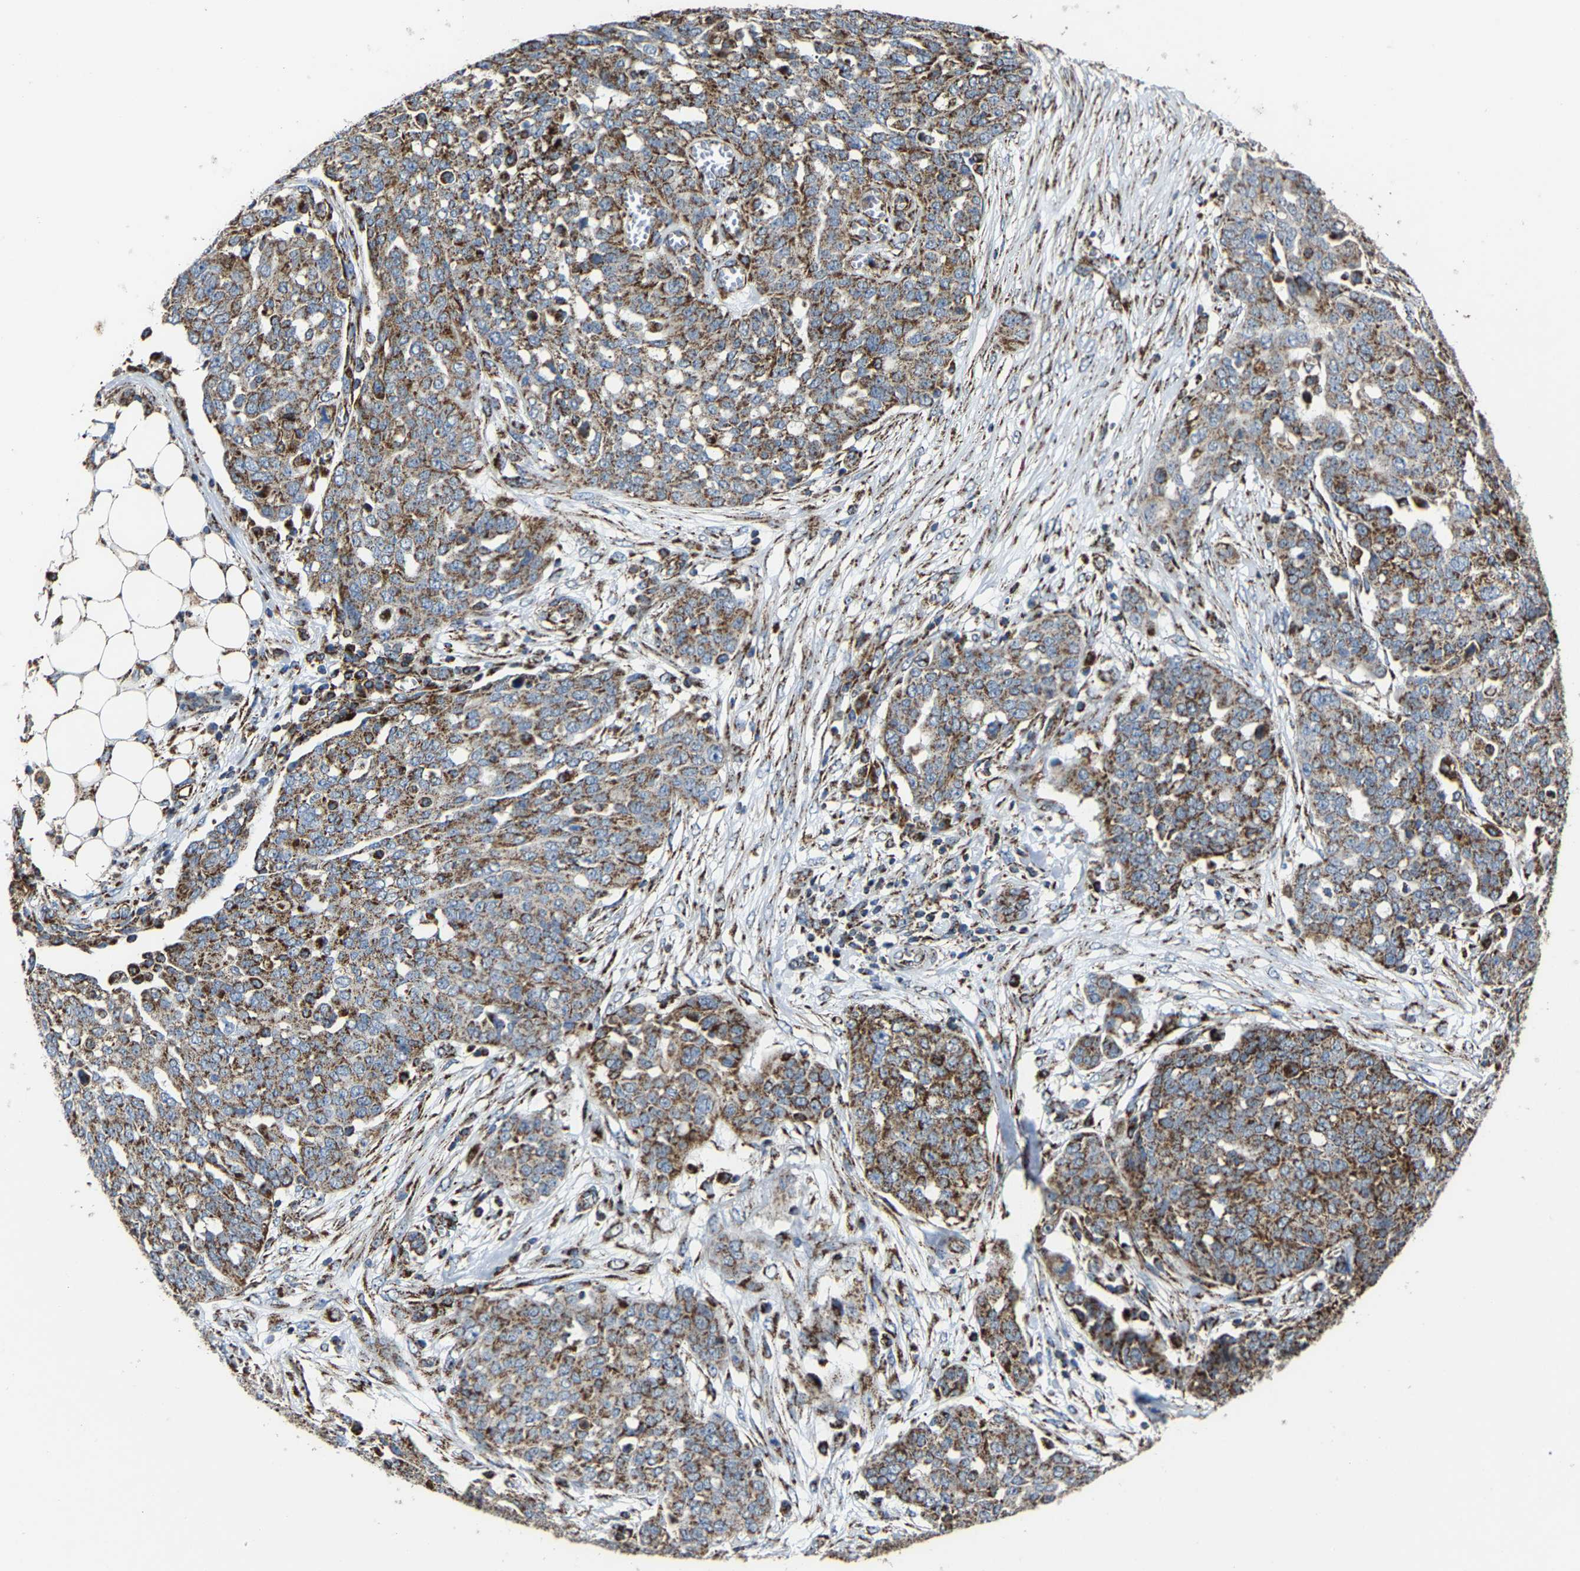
{"staining": {"intensity": "moderate", "quantity": ">75%", "location": "cytoplasmic/membranous"}, "tissue": "ovarian cancer", "cell_type": "Tumor cells", "image_type": "cancer", "snomed": [{"axis": "morphology", "description": "Cystadenocarcinoma, serous, NOS"}, {"axis": "topography", "description": "Soft tissue"}, {"axis": "topography", "description": "Ovary"}], "caption": "Ovarian cancer stained with IHC demonstrates moderate cytoplasmic/membranous expression in approximately >75% of tumor cells.", "gene": "NDUFV3", "patient": {"sex": "female", "age": 57}}